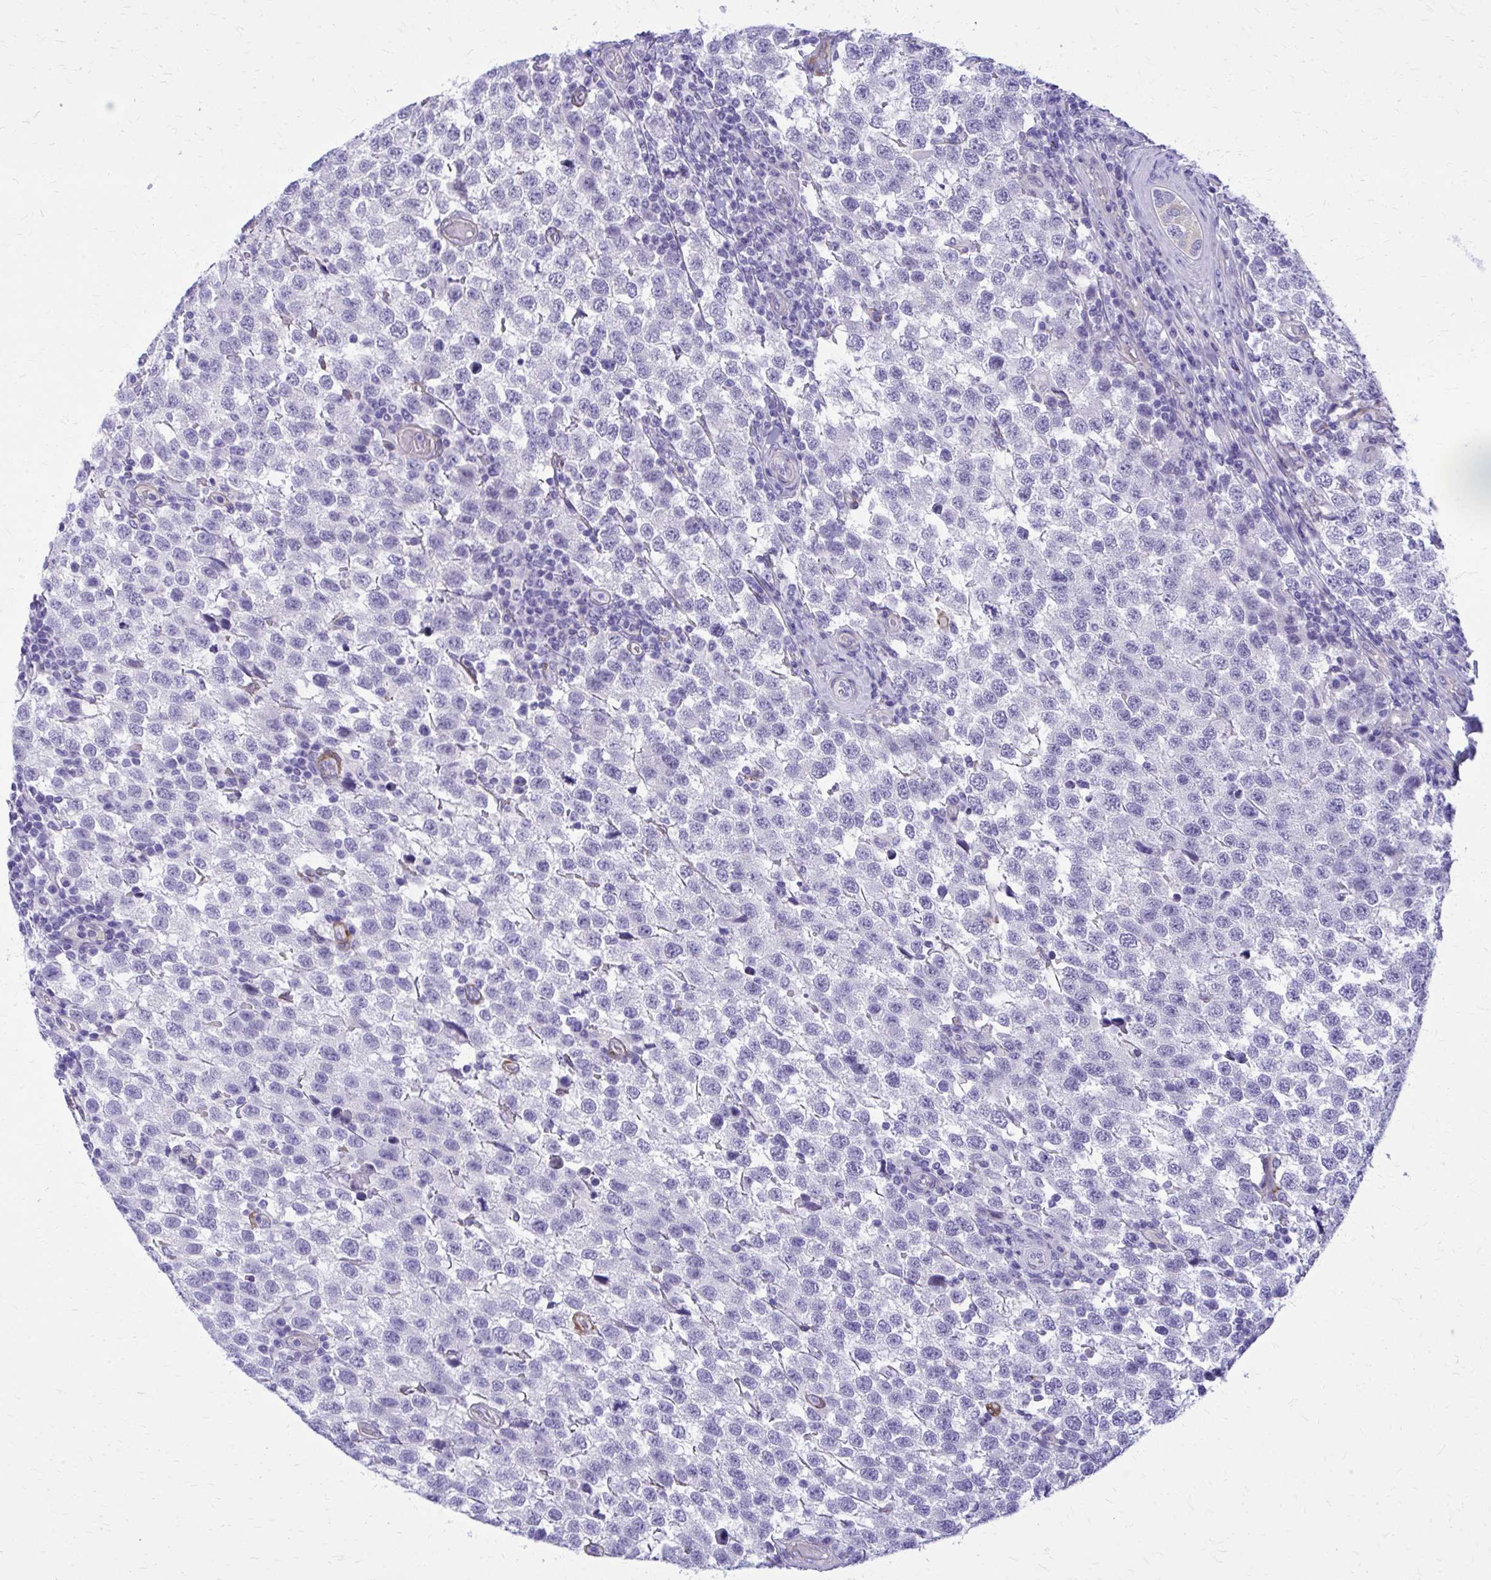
{"staining": {"intensity": "negative", "quantity": "none", "location": "none"}, "tissue": "testis cancer", "cell_type": "Tumor cells", "image_type": "cancer", "snomed": [{"axis": "morphology", "description": "Seminoma, NOS"}, {"axis": "topography", "description": "Testis"}], "caption": "Testis seminoma was stained to show a protein in brown. There is no significant staining in tumor cells.", "gene": "EPB41L1", "patient": {"sex": "male", "age": 34}}